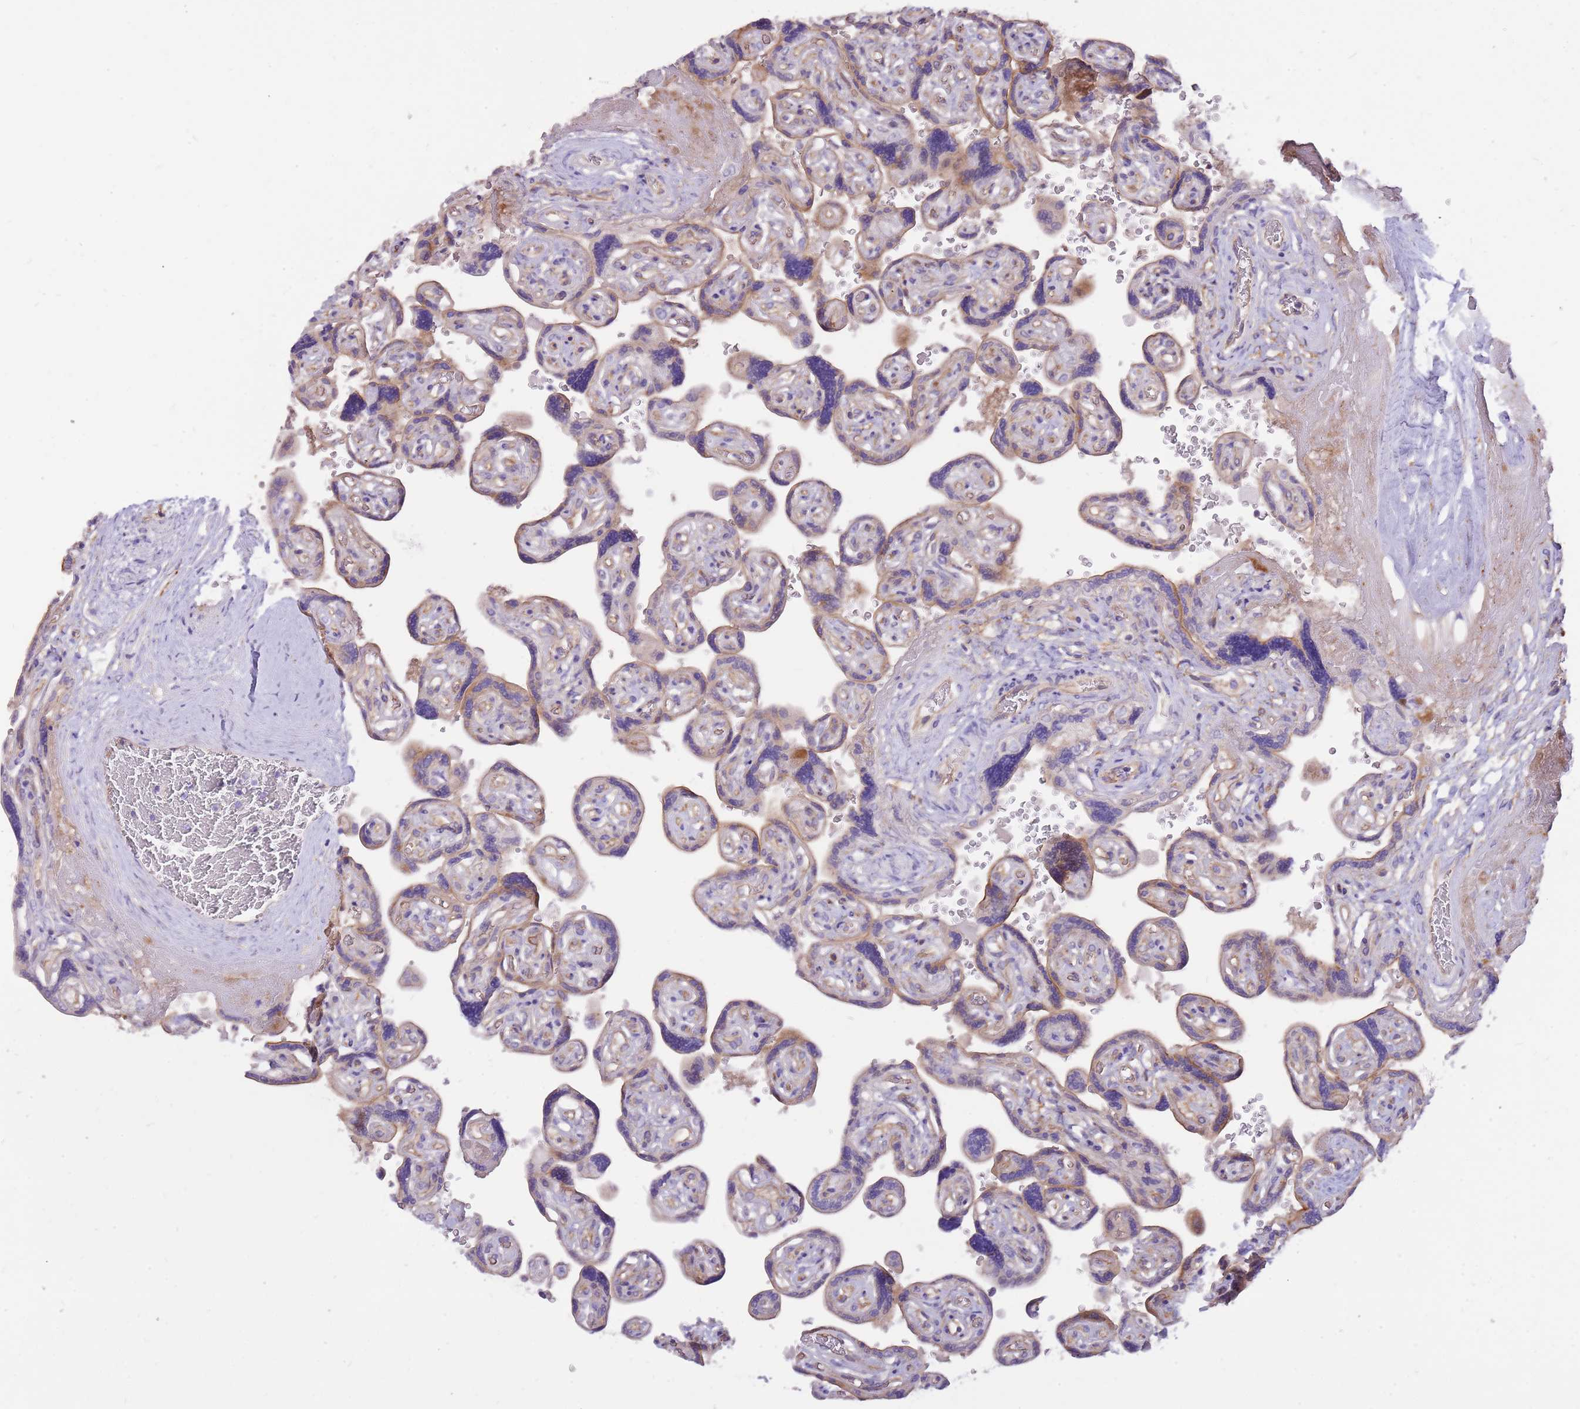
{"staining": {"intensity": "moderate", "quantity": "<25%", "location": "cytoplasmic/membranous"}, "tissue": "placenta", "cell_type": "Decidual cells", "image_type": "normal", "snomed": [{"axis": "morphology", "description": "Normal tissue, NOS"}, {"axis": "topography", "description": "Placenta"}], "caption": "IHC histopathology image of benign placenta: human placenta stained using IHC displays low levels of moderate protein expression localized specifically in the cytoplasmic/membranous of decidual cells, appearing as a cytoplasmic/membranous brown color.", "gene": "NTN4", "patient": {"sex": "female", "age": 32}}